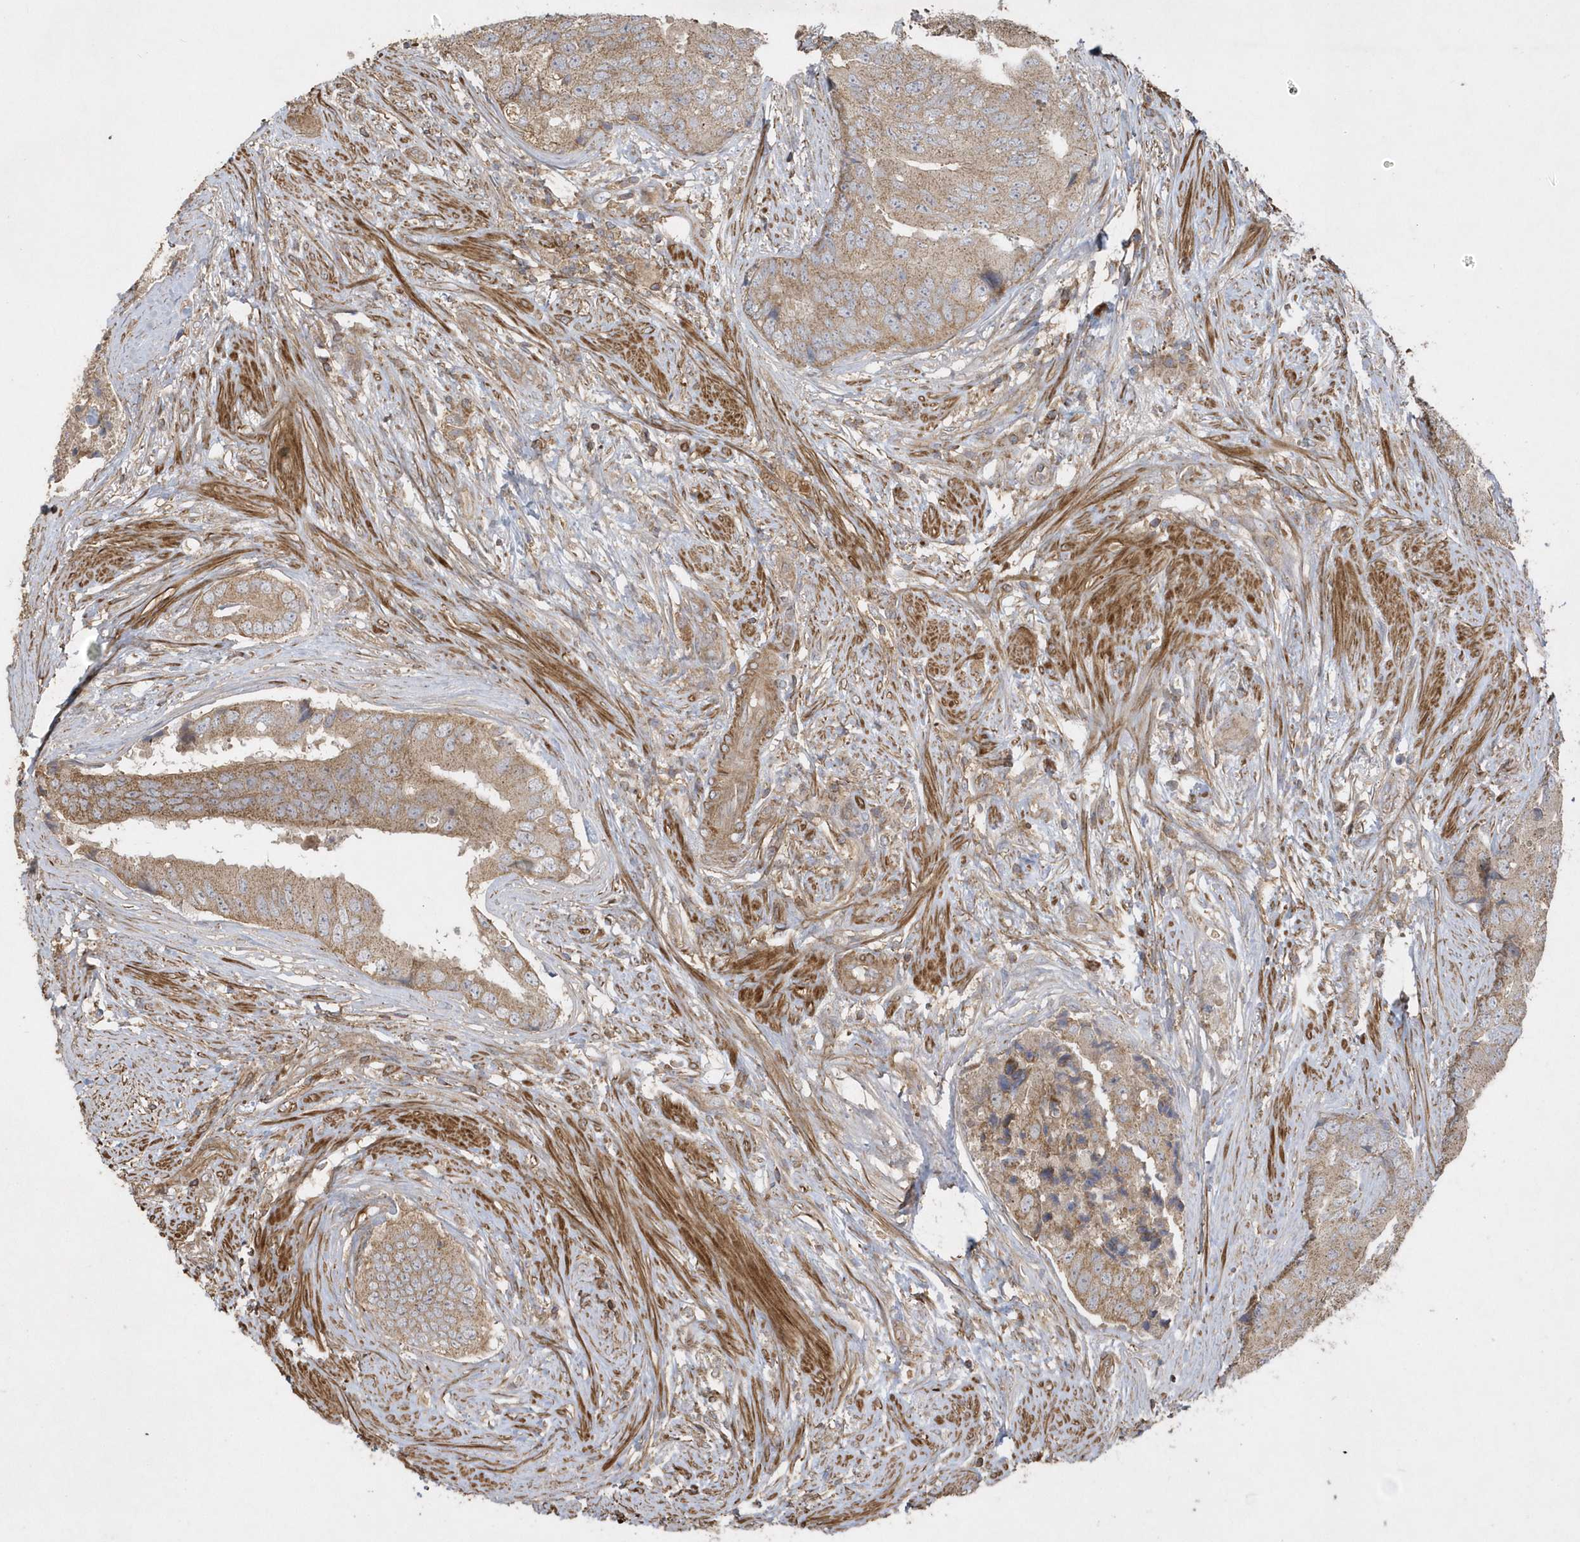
{"staining": {"intensity": "moderate", "quantity": ">75%", "location": "cytoplasmic/membranous"}, "tissue": "prostate cancer", "cell_type": "Tumor cells", "image_type": "cancer", "snomed": [{"axis": "morphology", "description": "Adenocarcinoma, High grade"}, {"axis": "topography", "description": "Prostate"}], "caption": "IHC of human prostate adenocarcinoma (high-grade) reveals medium levels of moderate cytoplasmic/membranous expression in about >75% of tumor cells.", "gene": "SENP8", "patient": {"sex": "male", "age": 70}}